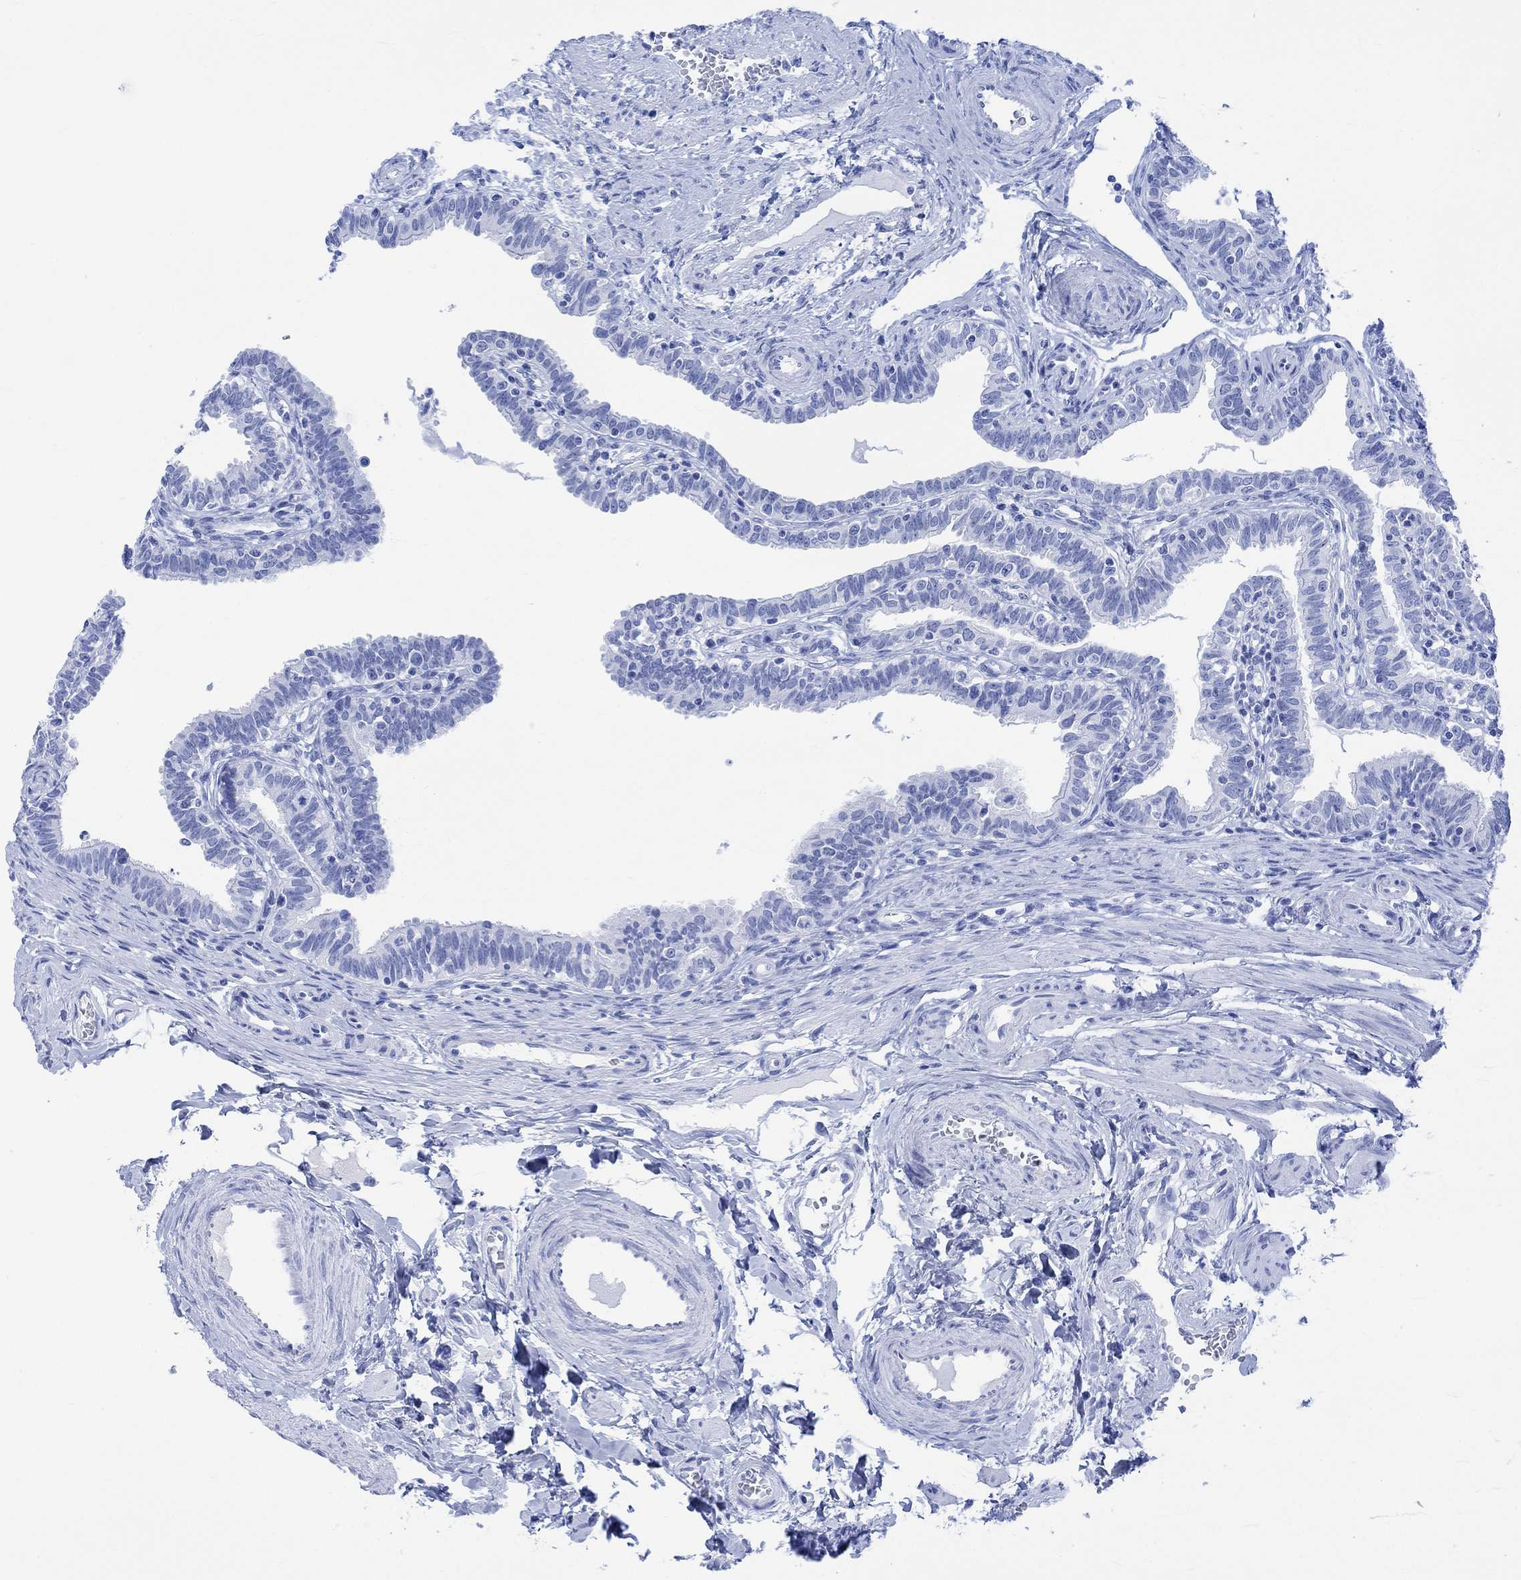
{"staining": {"intensity": "negative", "quantity": "none", "location": "none"}, "tissue": "fallopian tube", "cell_type": "Glandular cells", "image_type": "normal", "snomed": [{"axis": "morphology", "description": "Normal tissue, NOS"}, {"axis": "topography", "description": "Fallopian tube"}], "caption": "Immunohistochemistry (IHC) of benign human fallopian tube displays no positivity in glandular cells. (IHC, brightfield microscopy, high magnification).", "gene": "CELF4", "patient": {"sex": "female", "age": 36}}